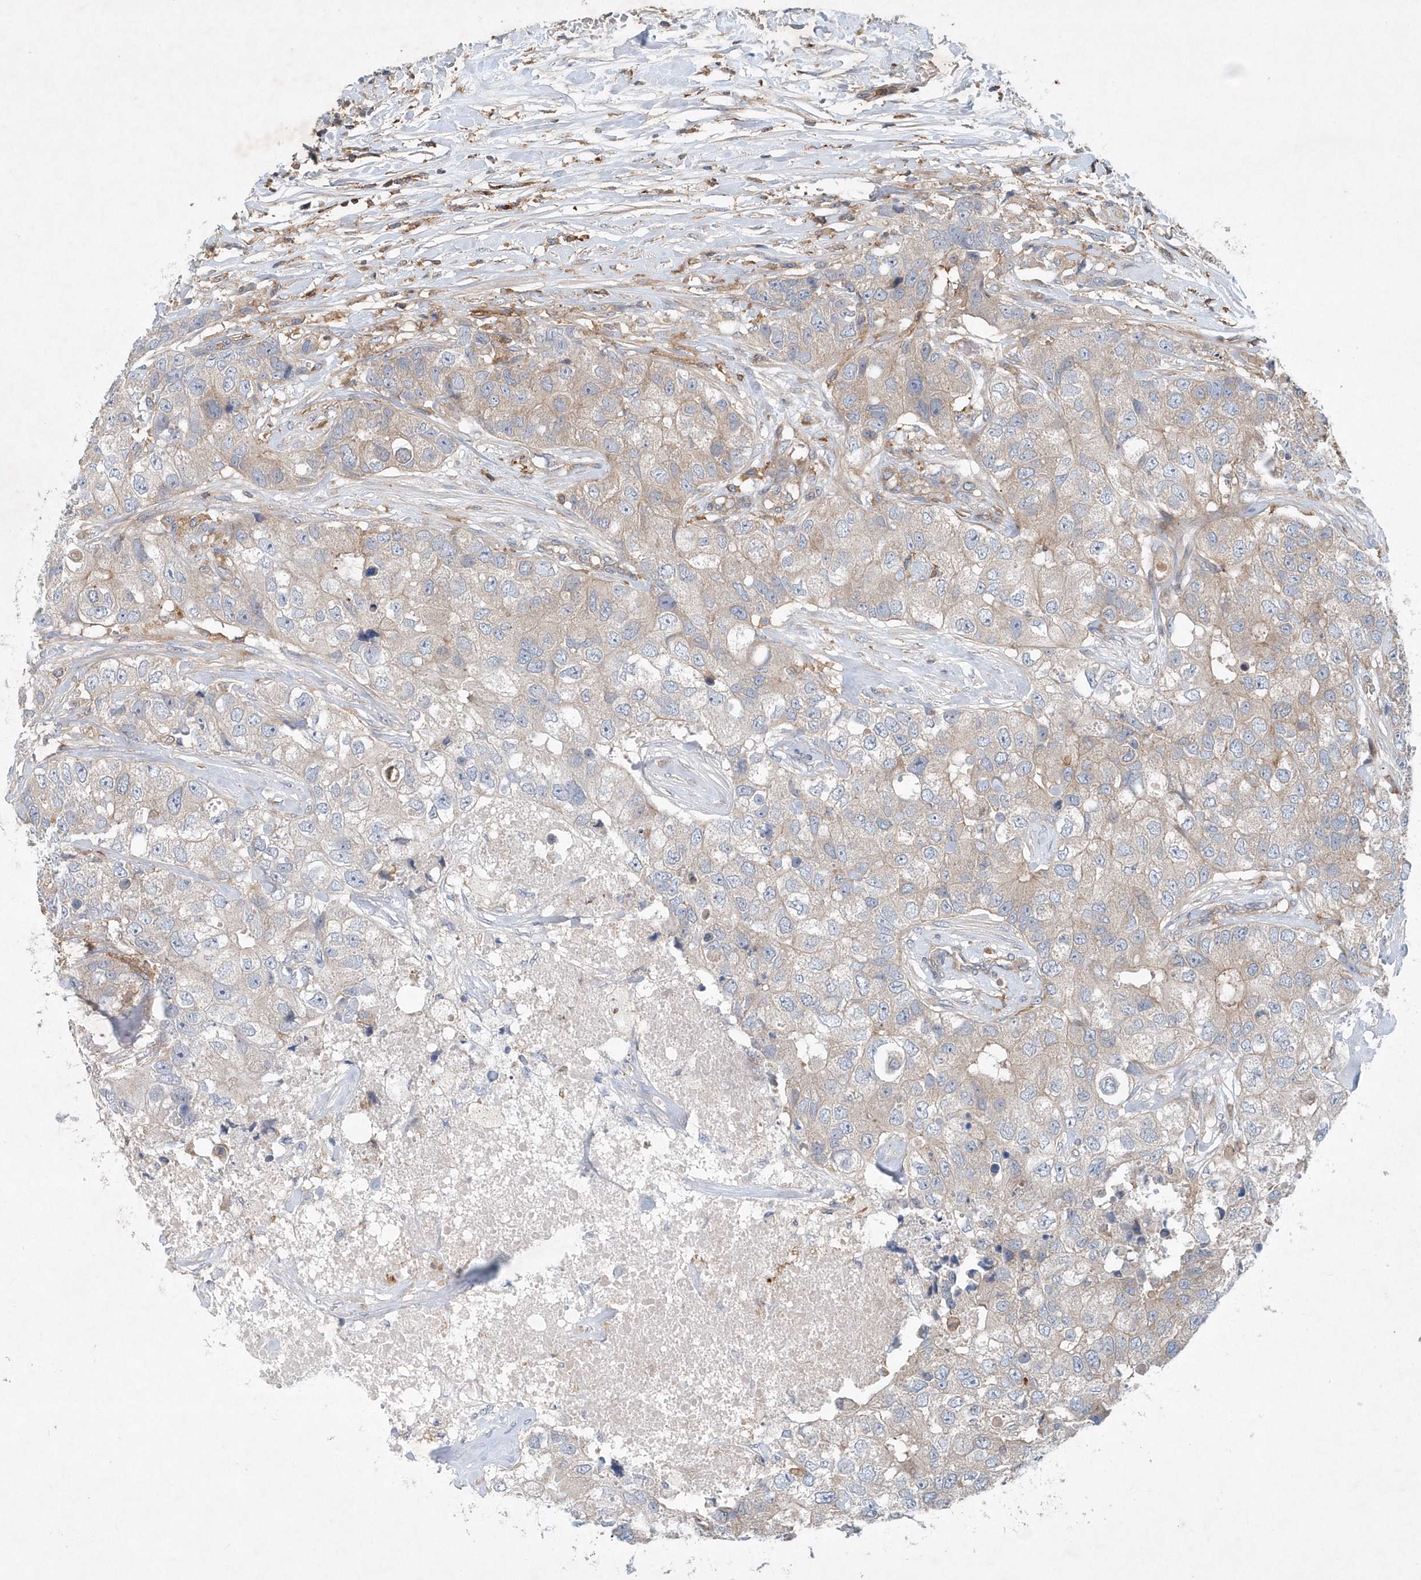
{"staining": {"intensity": "weak", "quantity": "<25%", "location": "cytoplasmic/membranous"}, "tissue": "breast cancer", "cell_type": "Tumor cells", "image_type": "cancer", "snomed": [{"axis": "morphology", "description": "Duct carcinoma"}, {"axis": "topography", "description": "Breast"}], "caption": "DAB (3,3'-diaminobenzidine) immunohistochemical staining of breast infiltrating ductal carcinoma displays no significant staining in tumor cells. (Brightfield microscopy of DAB immunohistochemistry (IHC) at high magnification).", "gene": "P2RY10", "patient": {"sex": "female", "age": 62}}